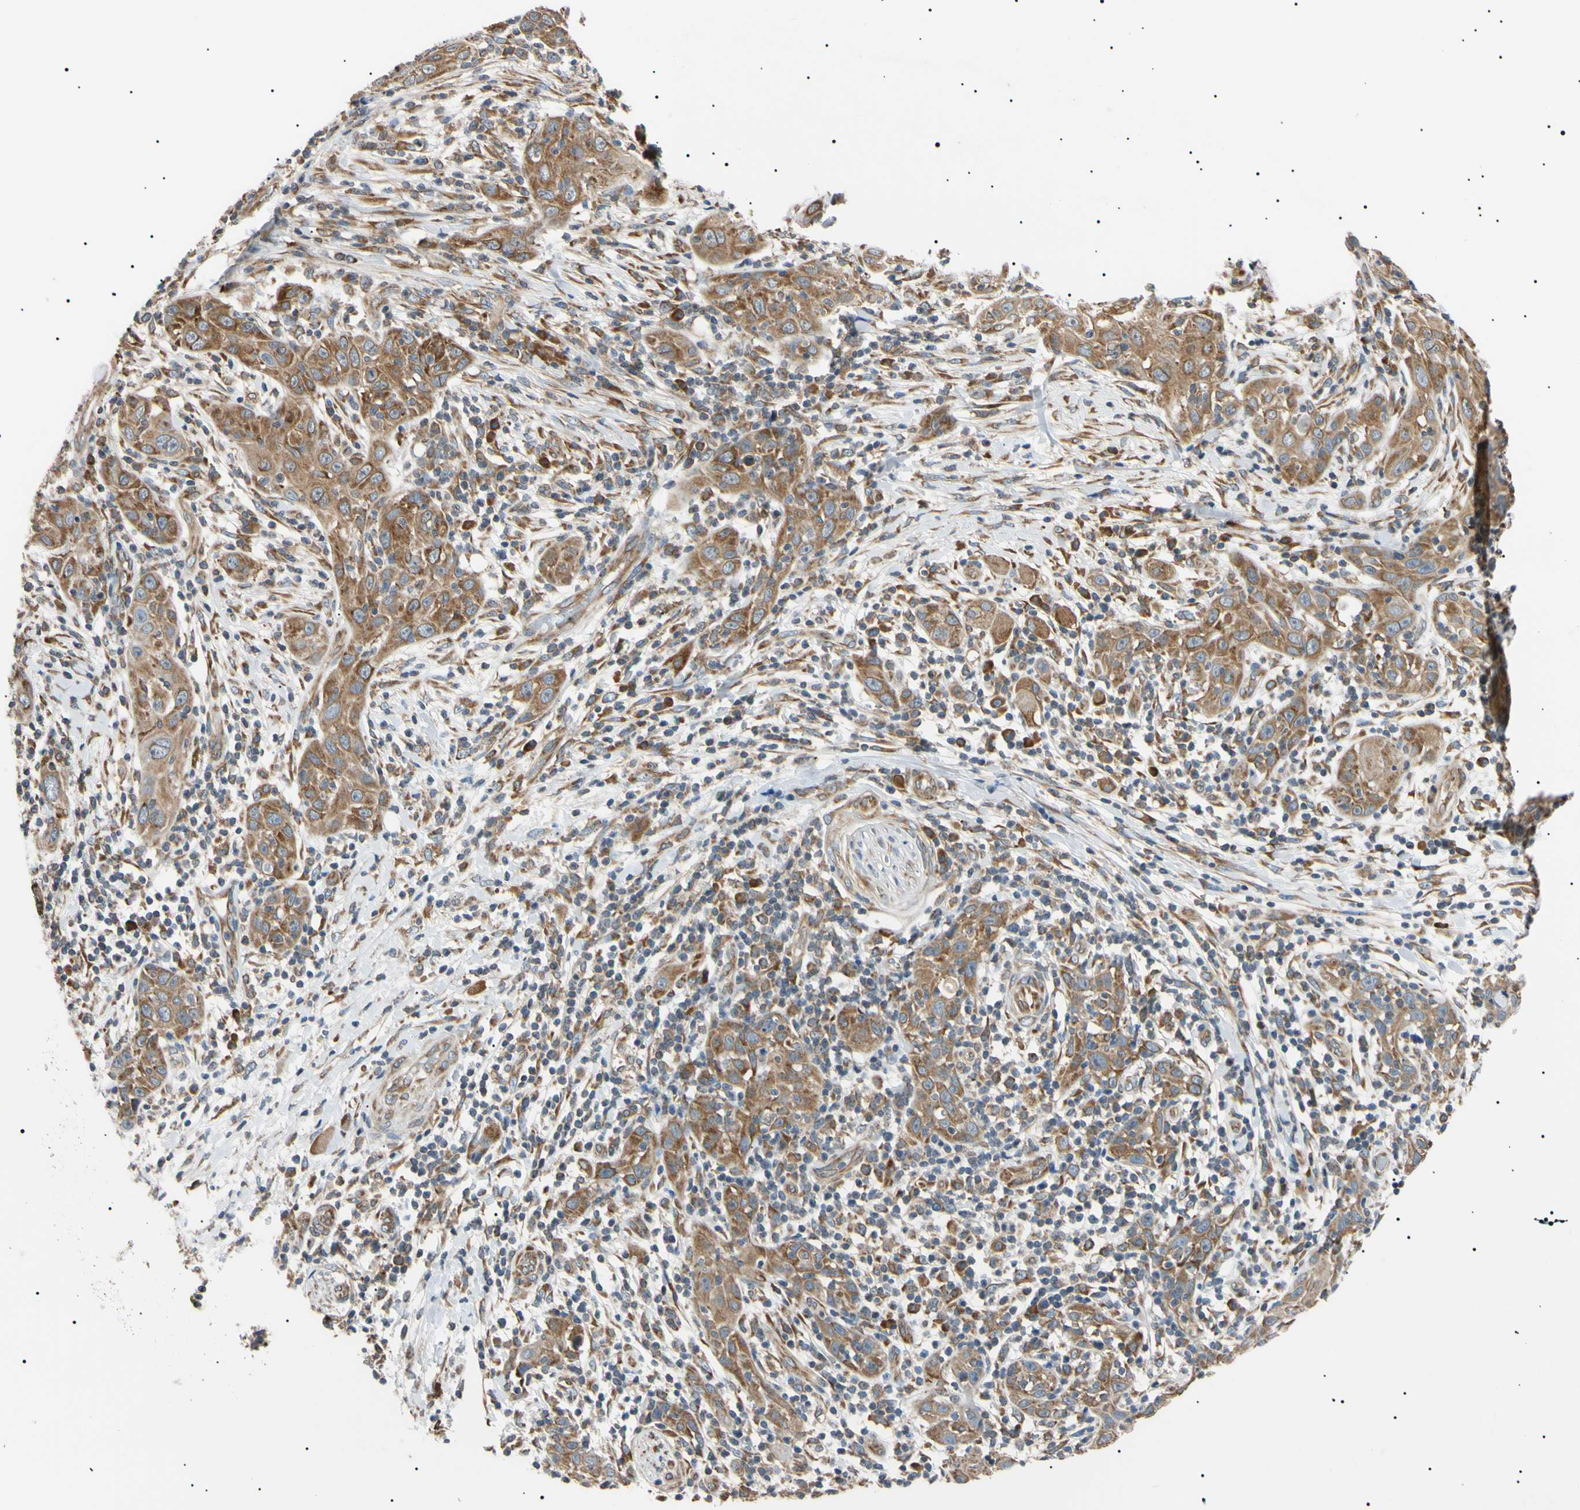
{"staining": {"intensity": "moderate", "quantity": ">75%", "location": "cytoplasmic/membranous"}, "tissue": "skin cancer", "cell_type": "Tumor cells", "image_type": "cancer", "snomed": [{"axis": "morphology", "description": "Squamous cell carcinoma, NOS"}, {"axis": "topography", "description": "Skin"}], "caption": "This image shows IHC staining of human squamous cell carcinoma (skin), with medium moderate cytoplasmic/membranous positivity in about >75% of tumor cells.", "gene": "VAPA", "patient": {"sex": "female", "age": 88}}